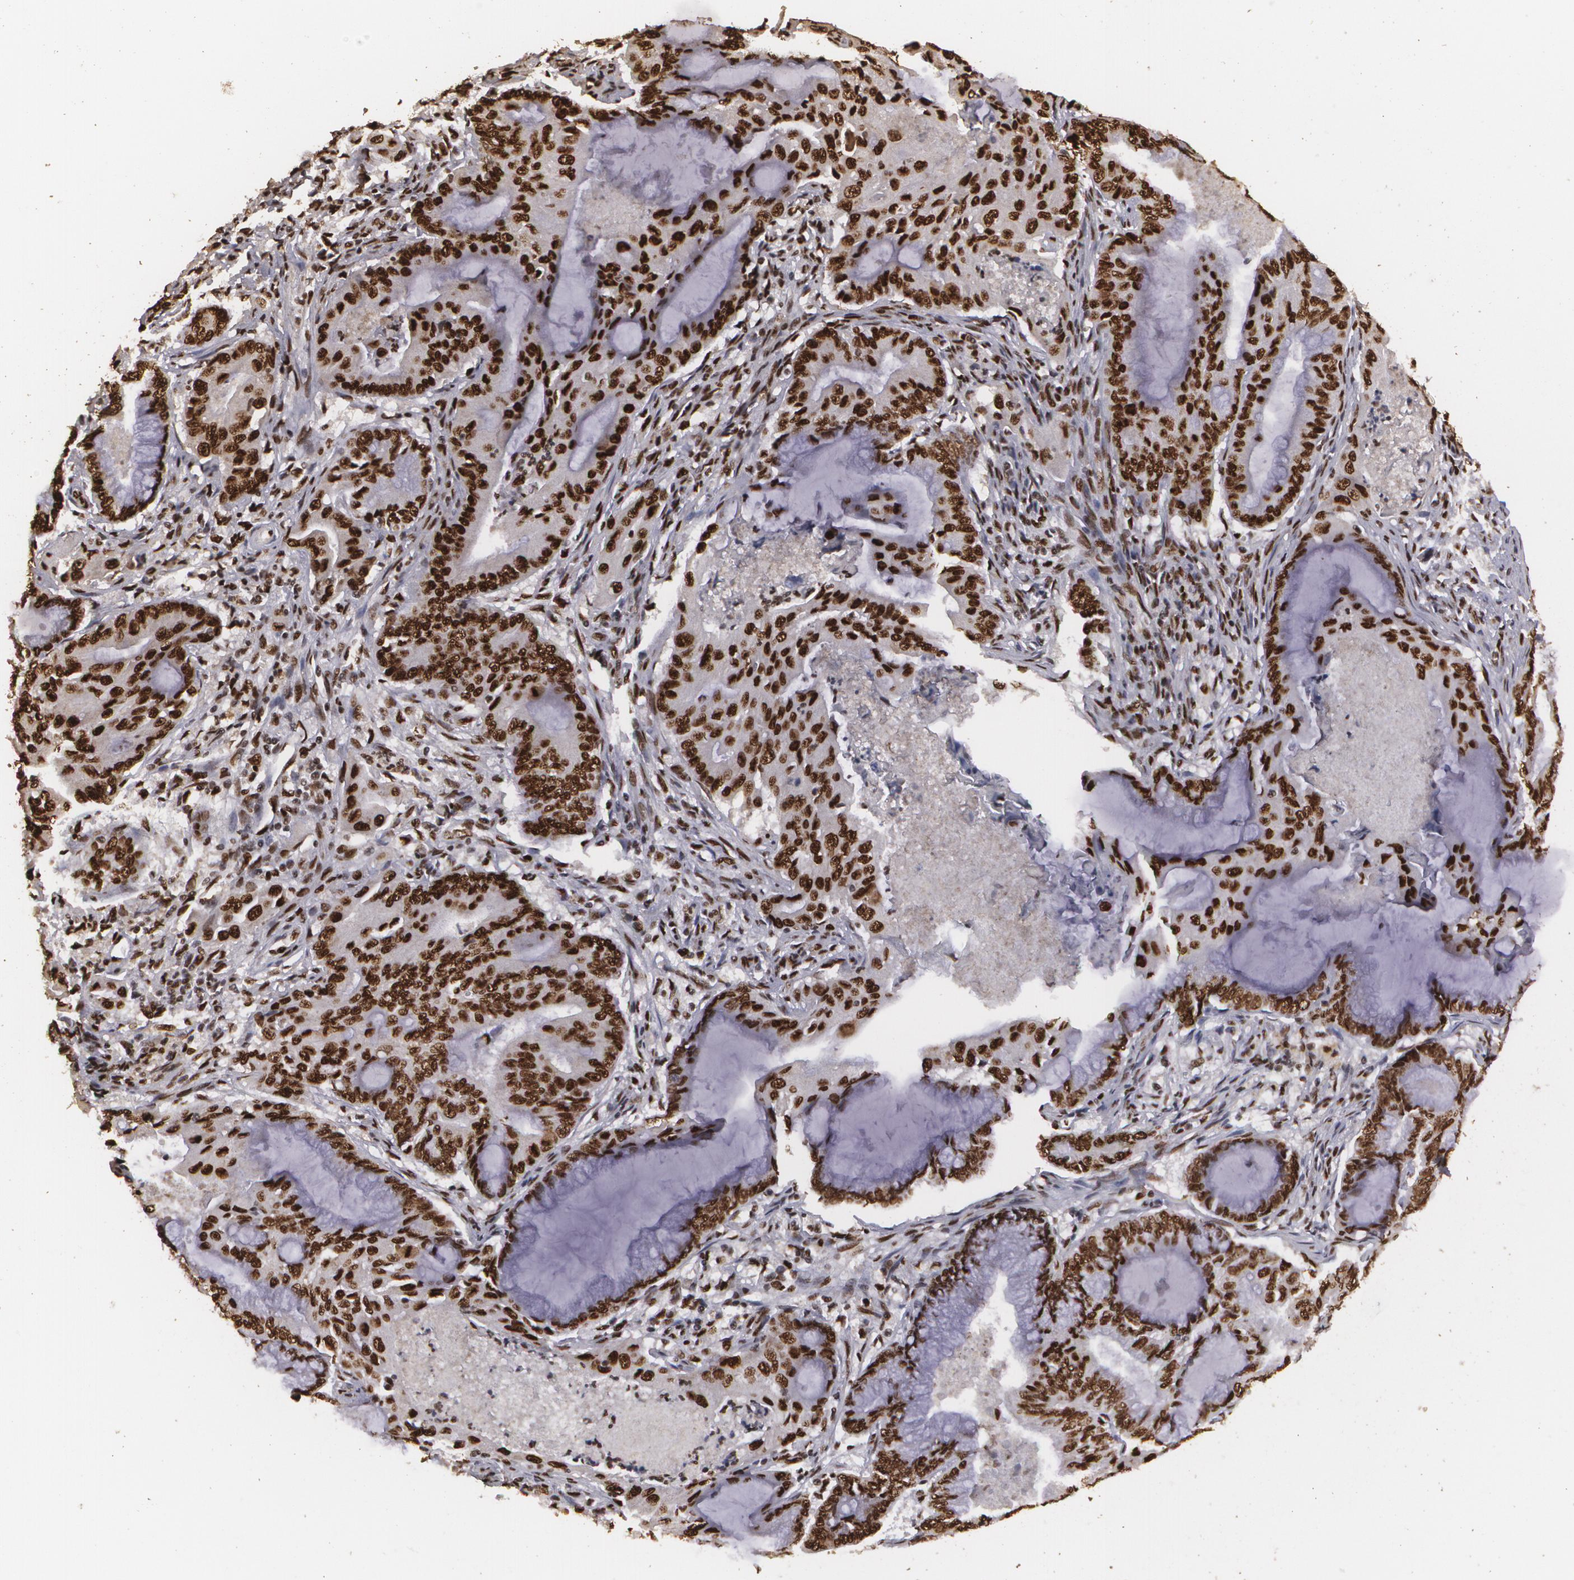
{"staining": {"intensity": "strong", "quantity": ">75%", "location": "cytoplasmic/membranous,nuclear"}, "tissue": "endometrial cancer", "cell_type": "Tumor cells", "image_type": "cancer", "snomed": [{"axis": "morphology", "description": "Adenocarcinoma, NOS"}, {"axis": "topography", "description": "Endometrium"}], "caption": "Strong cytoplasmic/membranous and nuclear protein positivity is seen in approximately >75% of tumor cells in endometrial cancer.", "gene": "RCOR1", "patient": {"sex": "female", "age": 63}}